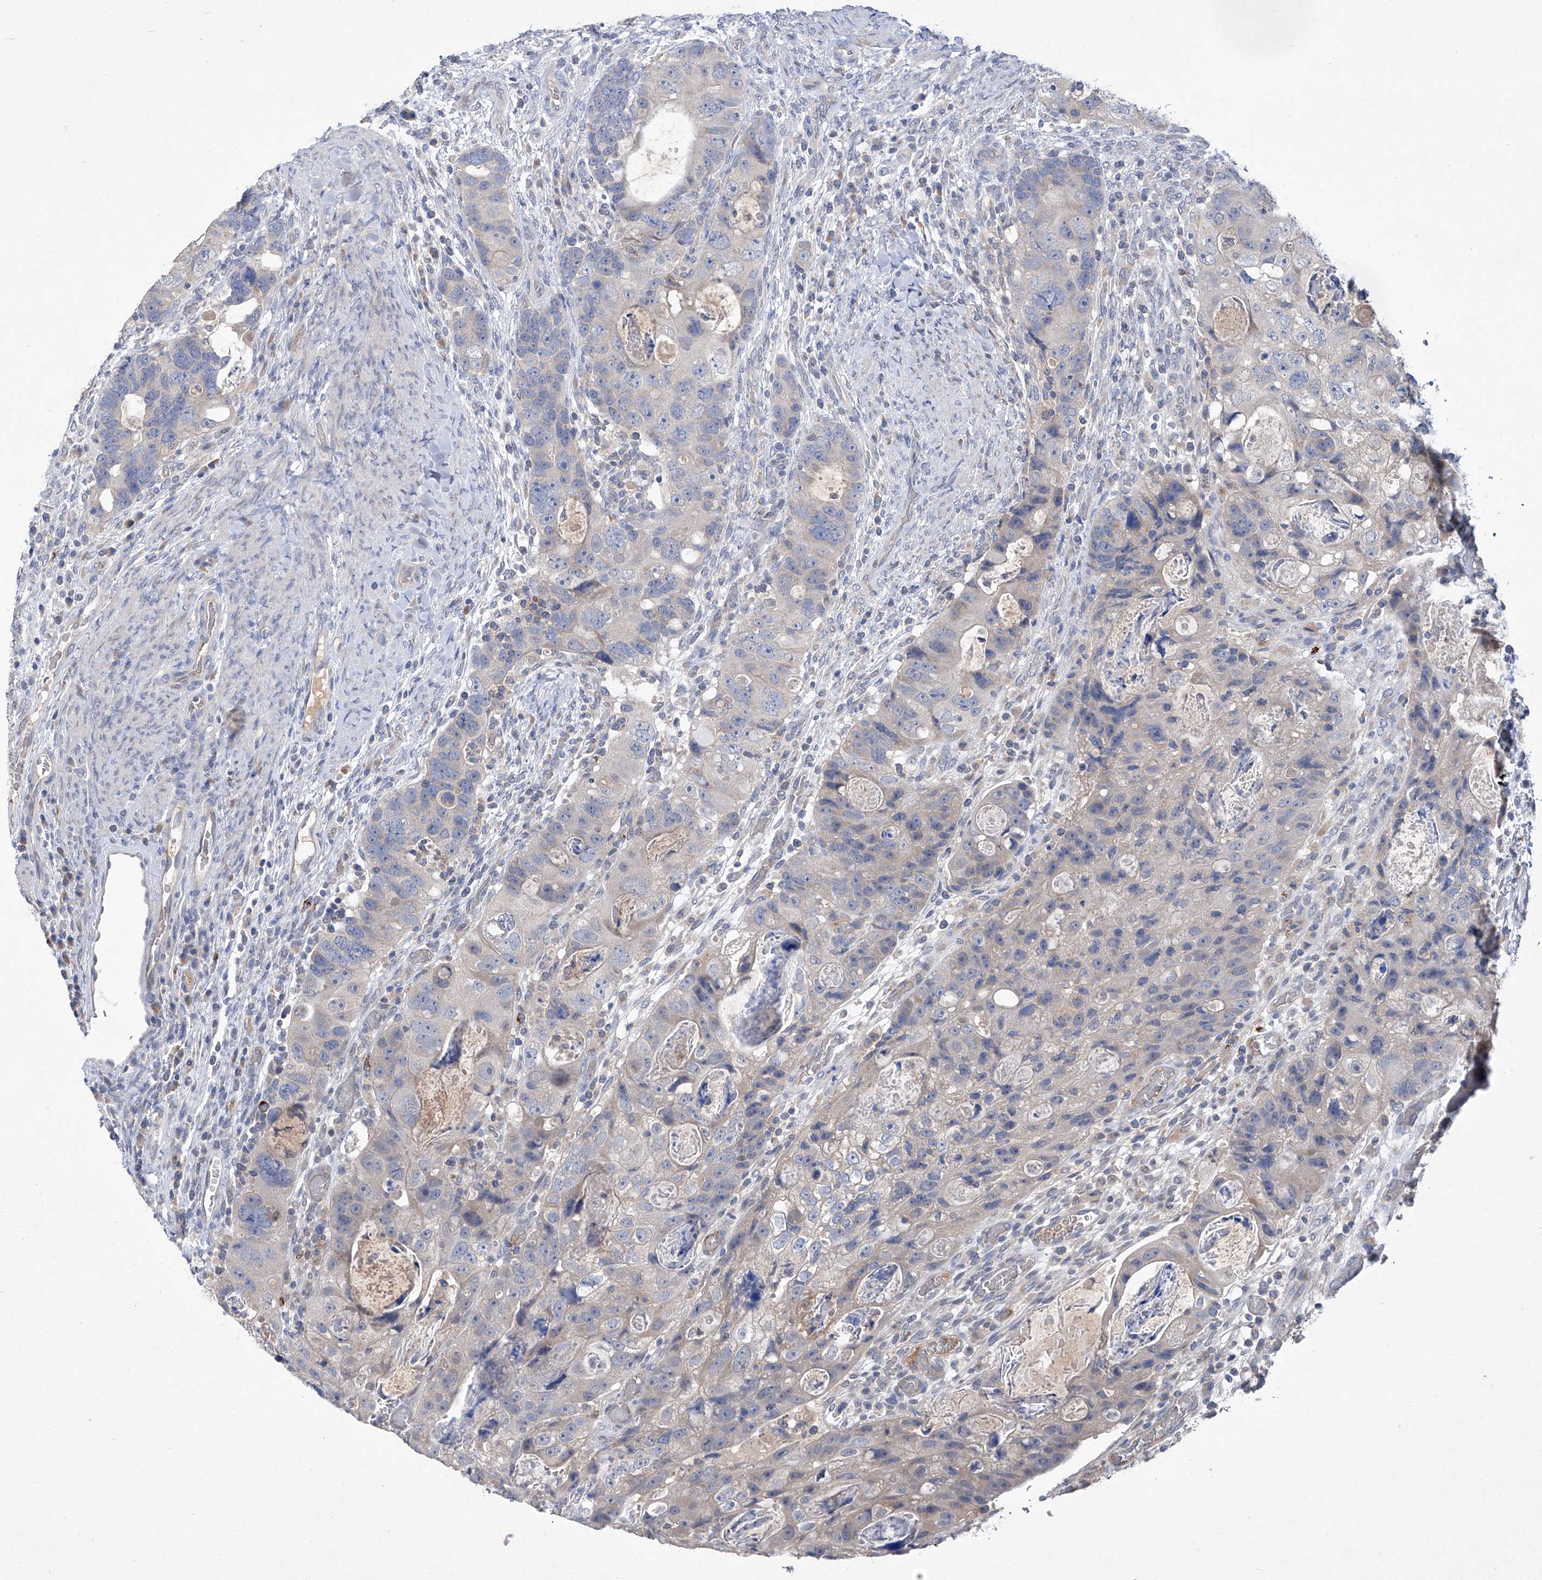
{"staining": {"intensity": "negative", "quantity": "none", "location": "none"}, "tissue": "colorectal cancer", "cell_type": "Tumor cells", "image_type": "cancer", "snomed": [{"axis": "morphology", "description": "Adenocarcinoma, NOS"}, {"axis": "topography", "description": "Rectum"}], "caption": "Histopathology image shows no protein positivity in tumor cells of colorectal cancer (adenocarcinoma) tissue. The staining was performed using DAB to visualize the protein expression in brown, while the nuclei were stained in blue with hematoxylin (Magnification: 20x).", "gene": "SBK2", "patient": {"sex": "male", "age": 59}}